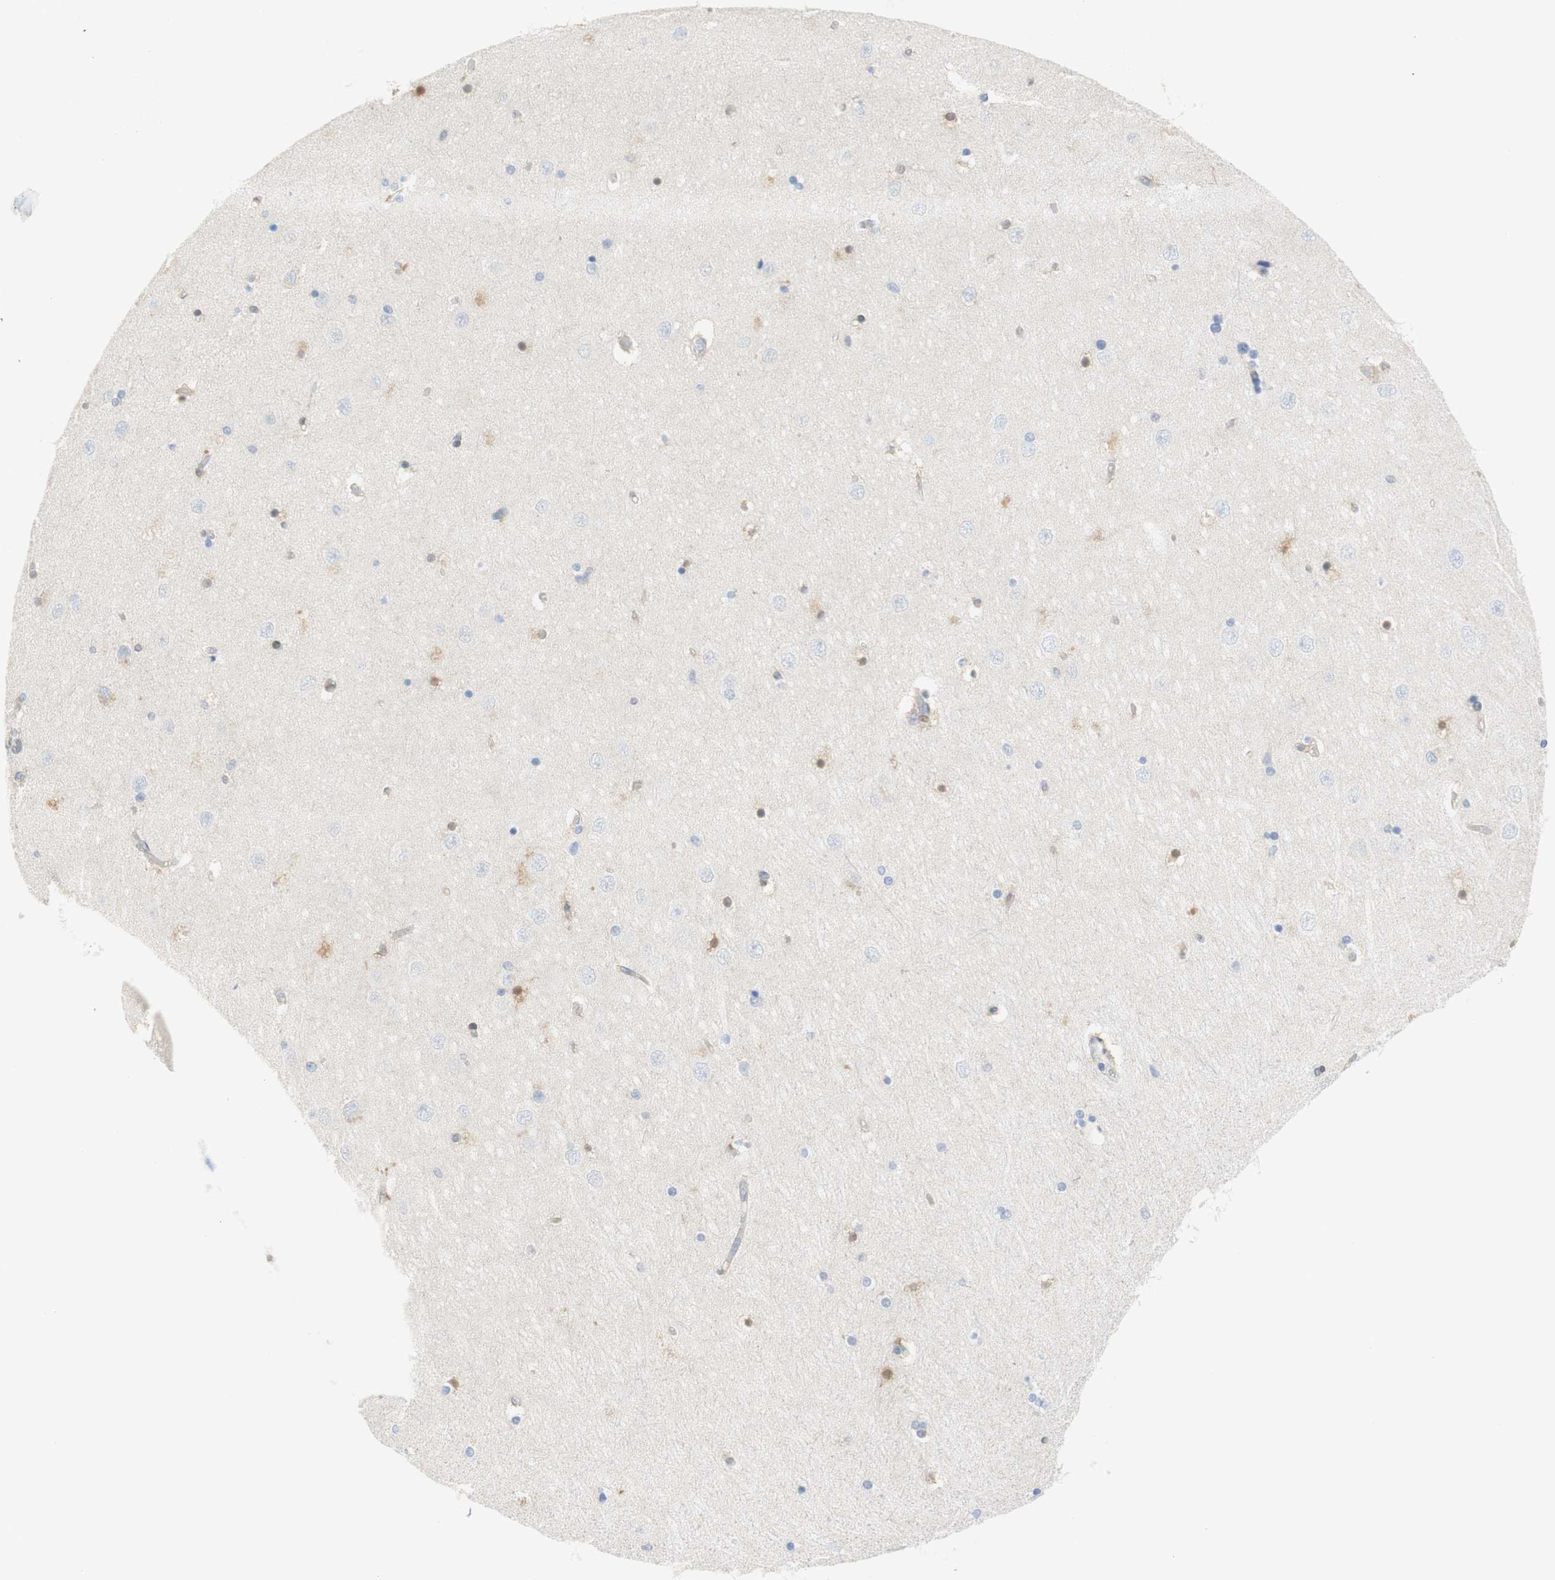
{"staining": {"intensity": "weak", "quantity": "<25%", "location": "cytoplasmic/membranous"}, "tissue": "hippocampus", "cell_type": "Glial cells", "image_type": "normal", "snomed": [{"axis": "morphology", "description": "Normal tissue, NOS"}, {"axis": "topography", "description": "Hippocampus"}], "caption": "Human hippocampus stained for a protein using immunohistochemistry (IHC) reveals no staining in glial cells.", "gene": "SELENBP1", "patient": {"sex": "female", "age": 54}}